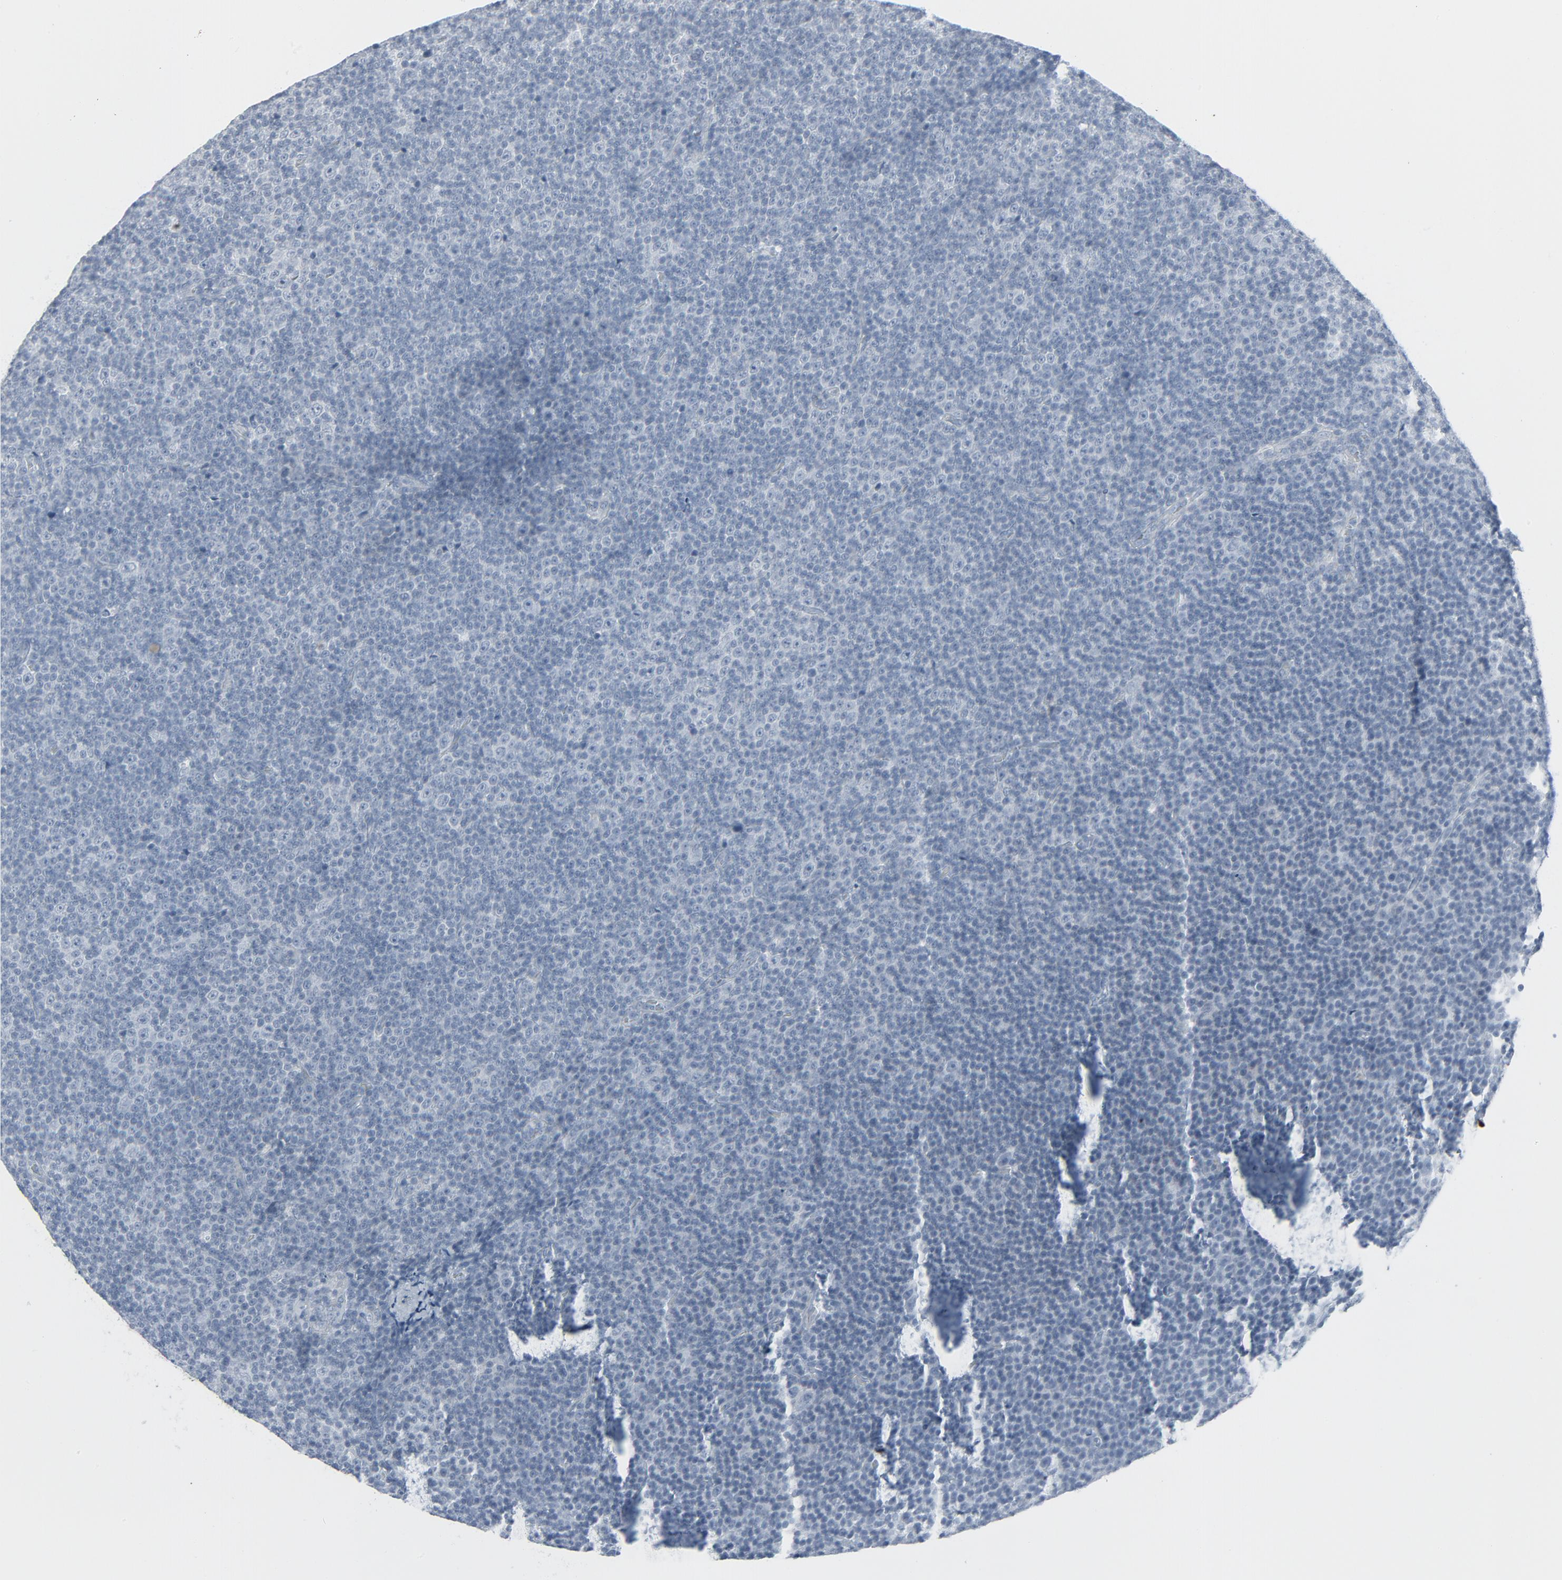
{"staining": {"intensity": "negative", "quantity": "none", "location": "none"}, "tissue": "lymphoma", "cell_type": "Tumor cells", "image_type": "cancer", "snomed": [{"axis": "morphology", "description": "Malignant lymphoma, non-Hodgkin's type, Low grade"}, {"axis": "topography", "description": "Lymph node"}], "caption": "Low-grade malignant lymphoma, non-Hodgkin's type was stained to show a protein in brown. There is no significant positivity in tumor cells.", "gene": "FGFR3", "patient": {"sex": "female", "age": 67}}